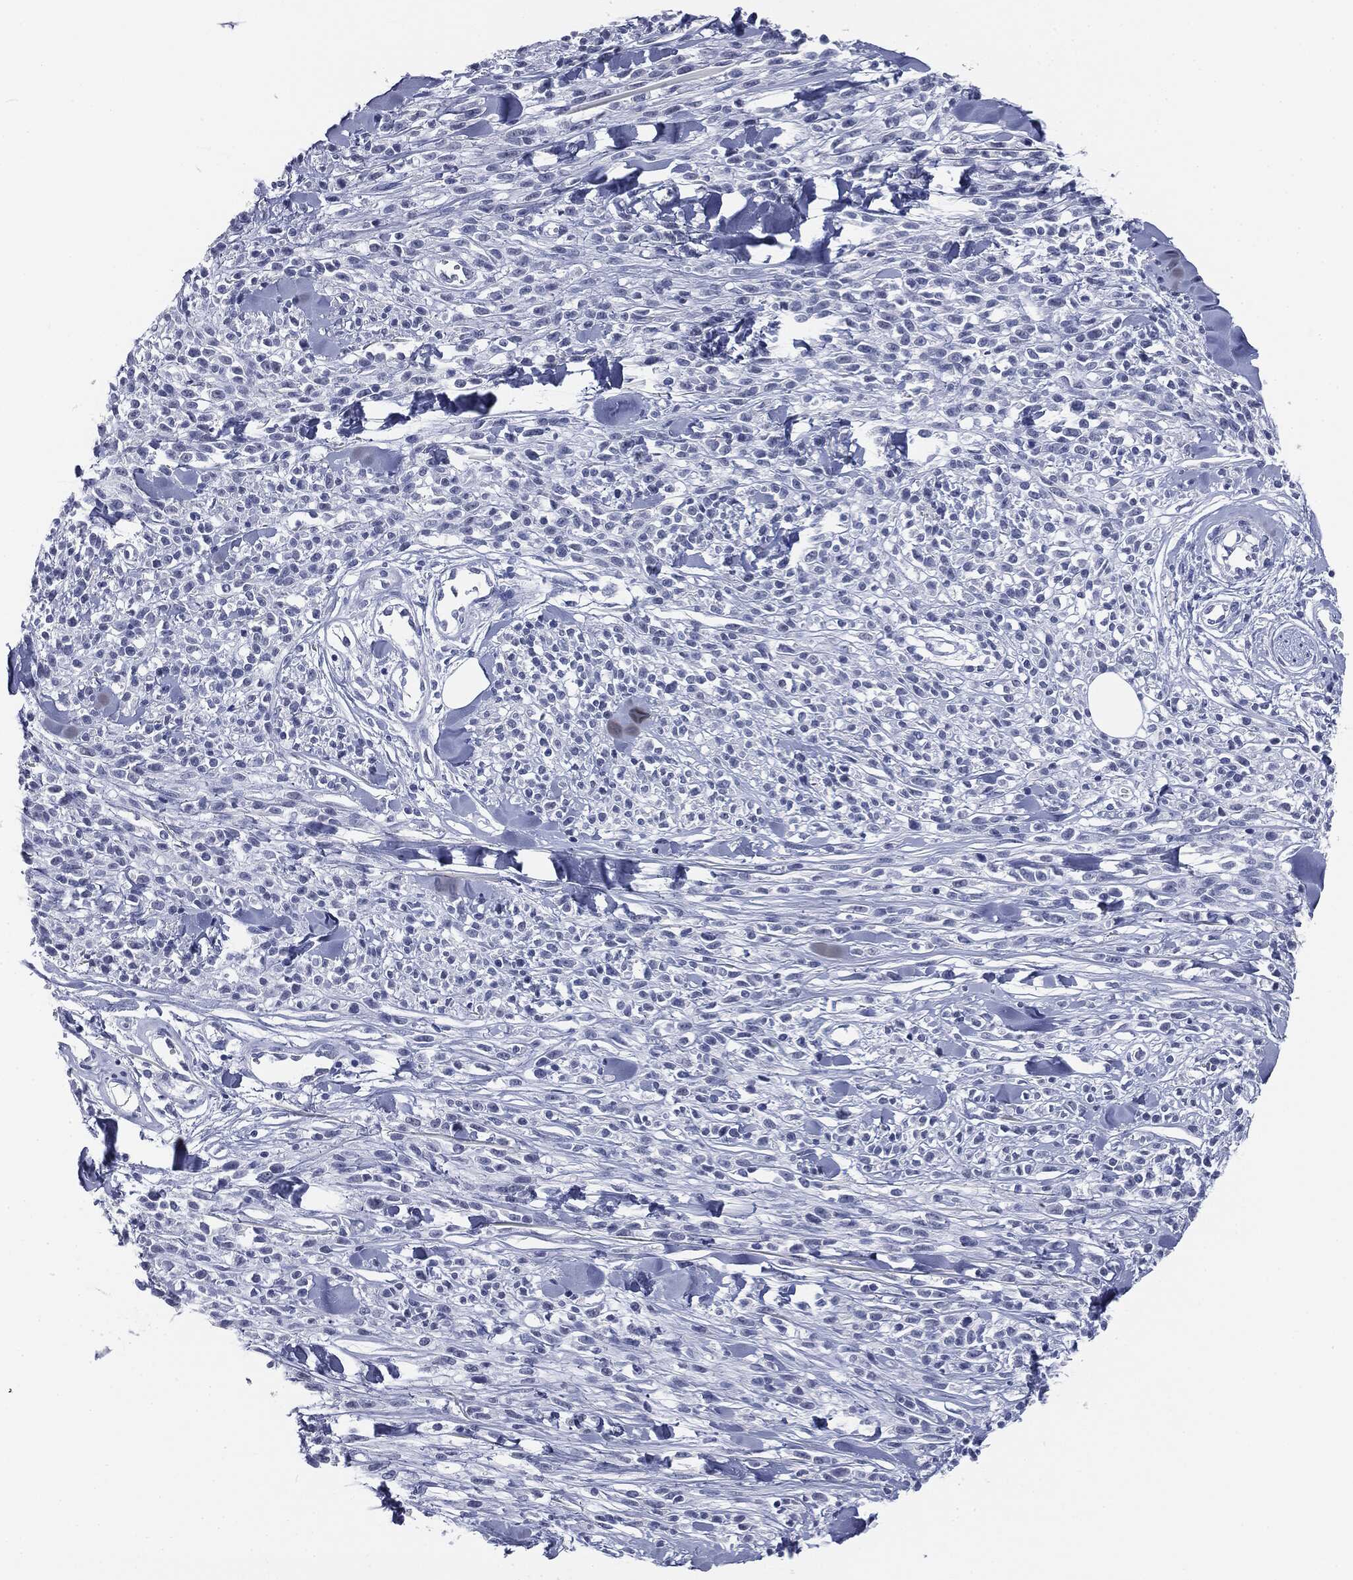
{"staining": {"intensity": "negative", "quantity": "none", "location": "none"}, "tissue": "melanoma", "cell_type": "Tumor cells", "image_type": "cancer", "snomed": [{"axis": "morphology", "description": "Malignant melanoma, NOS"}, {"axis": "topography", "description": "Skin"}, {"axis": "topography", "description": "Skin of trunk"}], "caption": "High magnification brightfield microscopy of melanoma stained with DAB (3,3'-diaminobenzidine) (brown) and counterstained with hematoxylin (blue): tumor cells show no significant expression.", "gene": "ATP2A1", "patient": {"sex": "male", "age": 74}}